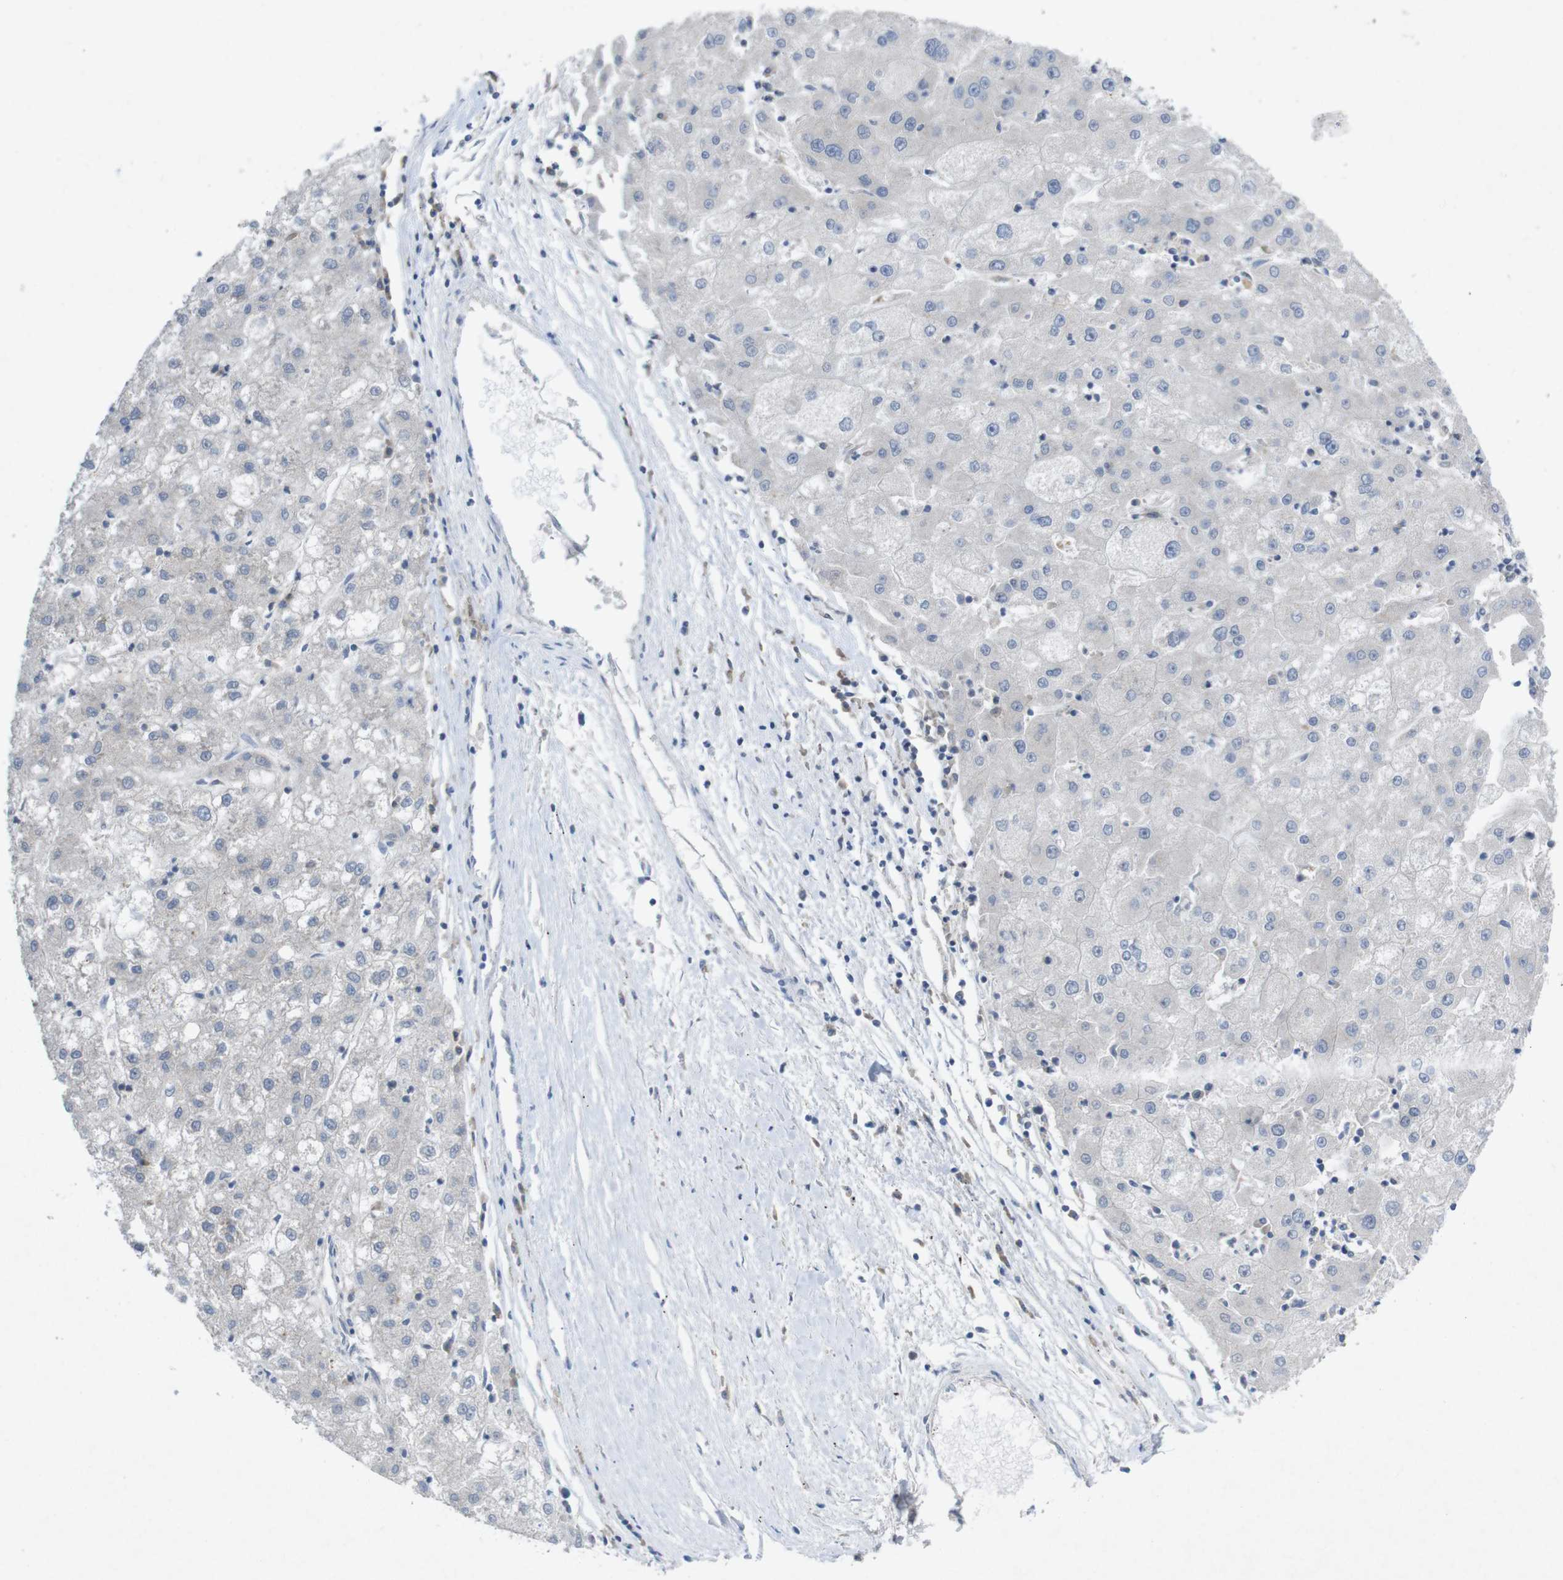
{"staining": {"intensity": "negative", "quantity": "none", "location": "none"}, "tissue": "liver cancer", "cell_type": "Tumor cells", "image_type": "cancer", "snomed": [{"axis": "morphology", "description": "Carcinoma, Hepatocellular, NOS"}, {"axis": "topography", "description": "Liver"}], "caption": "Human liver hepatocellular carcinoma stained for a protein using IHC demonstrates no positivity in tumor cells.", "gene": "SLAMF7", "patient": {"sex": "male", "age": 72}}